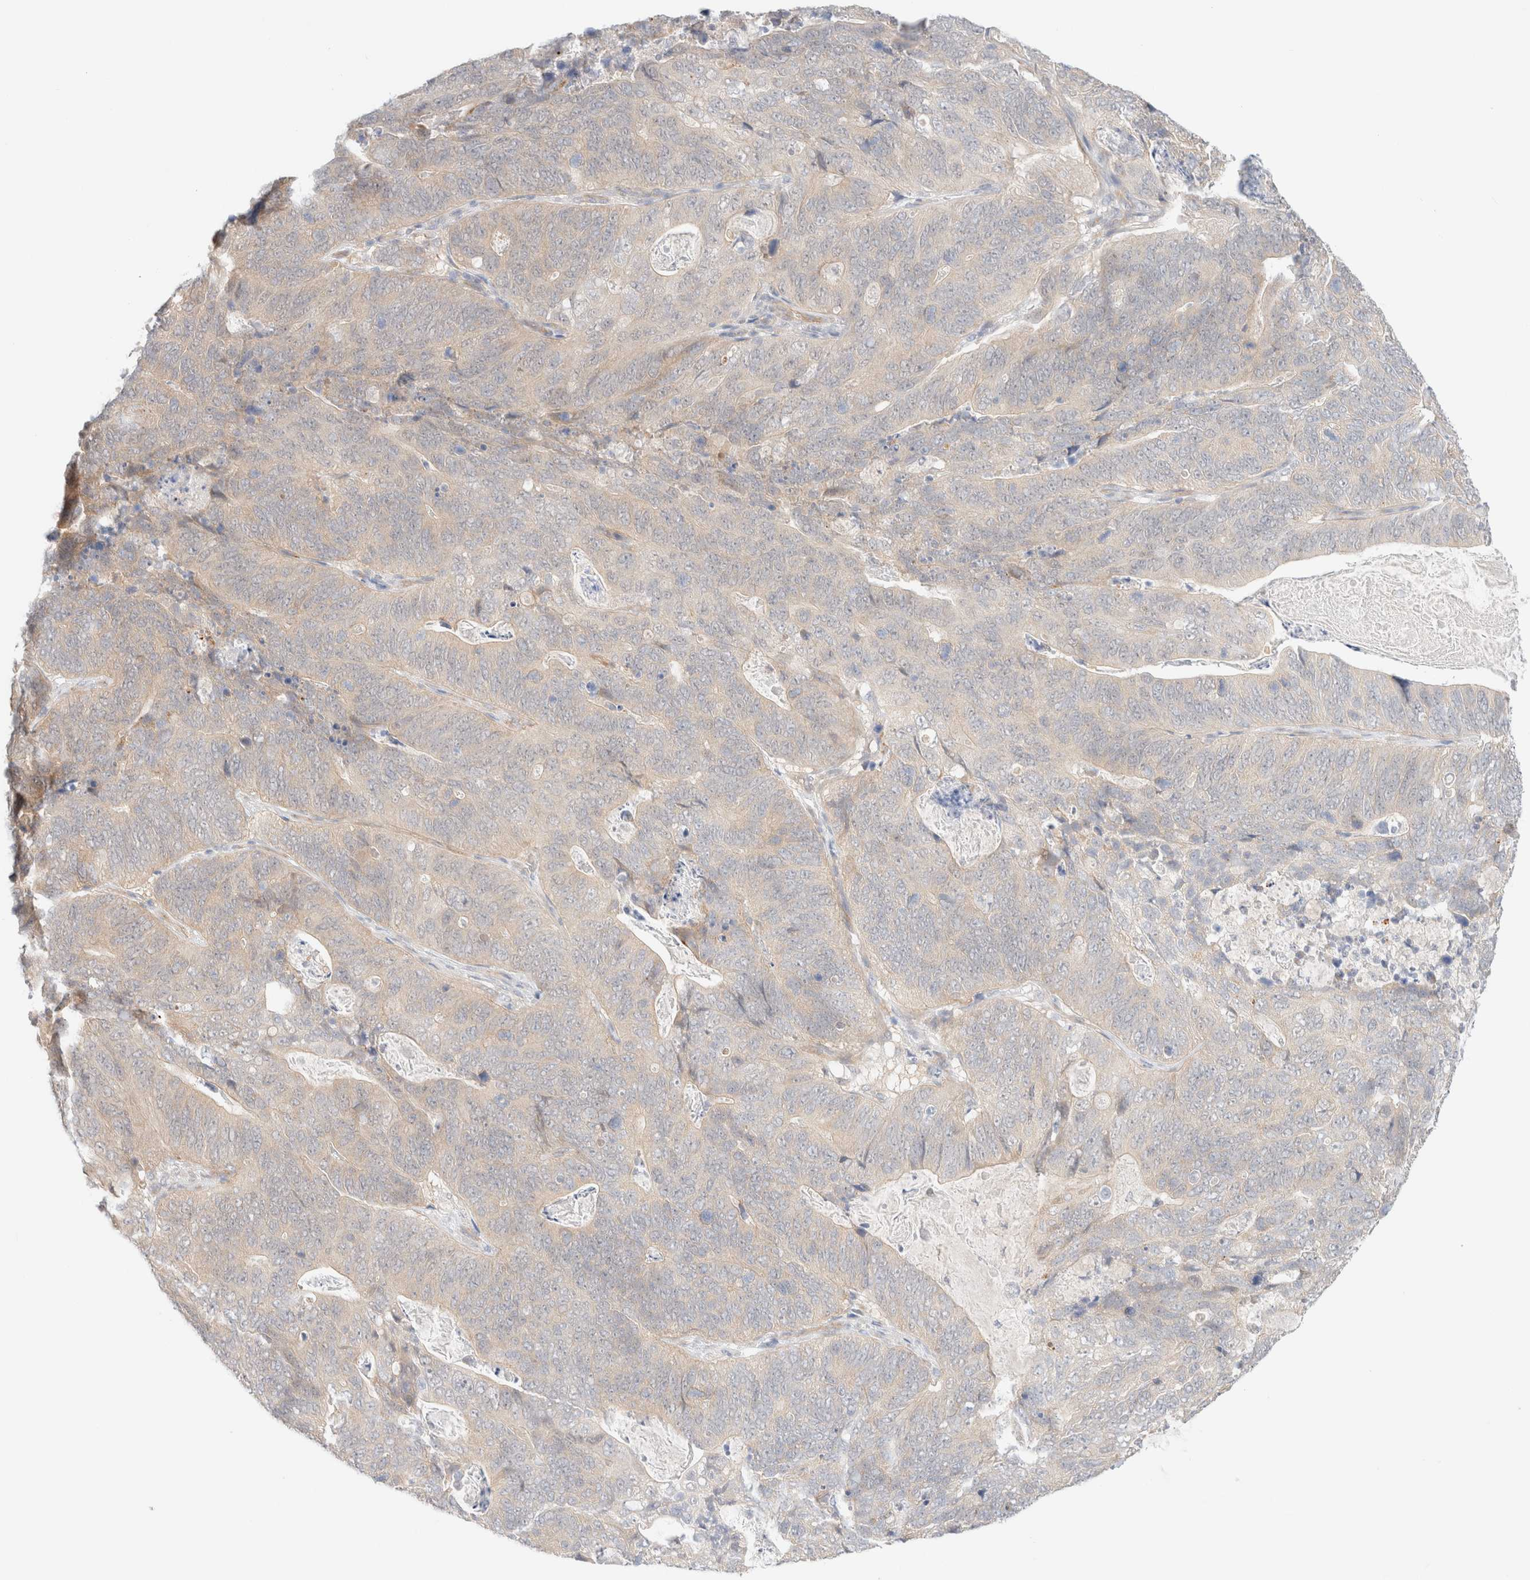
{"staining": {"intensity": "weak", "quantity": "<25%", "location": "cytoplasmic/membranous"}, "tissue": "stomach cancer", "cell_type": "Tumor cells", "image_type": "cancer", "snomed": [{"axis": "morphology", "description": "Normal tissue, NOS"}, {"axis": "morphology", "description": "Adenocarcinoma, NOS"}, {"axis": "topography", "description": "Stomach"}], "caption": "IHC histopathology image of adenocarcinoma (stomach) stained for a protein (brown), which exhibits no positivity in tumor cells.", "gene": "UNC13B", "patient": {"sex": "female", "age": 89}}